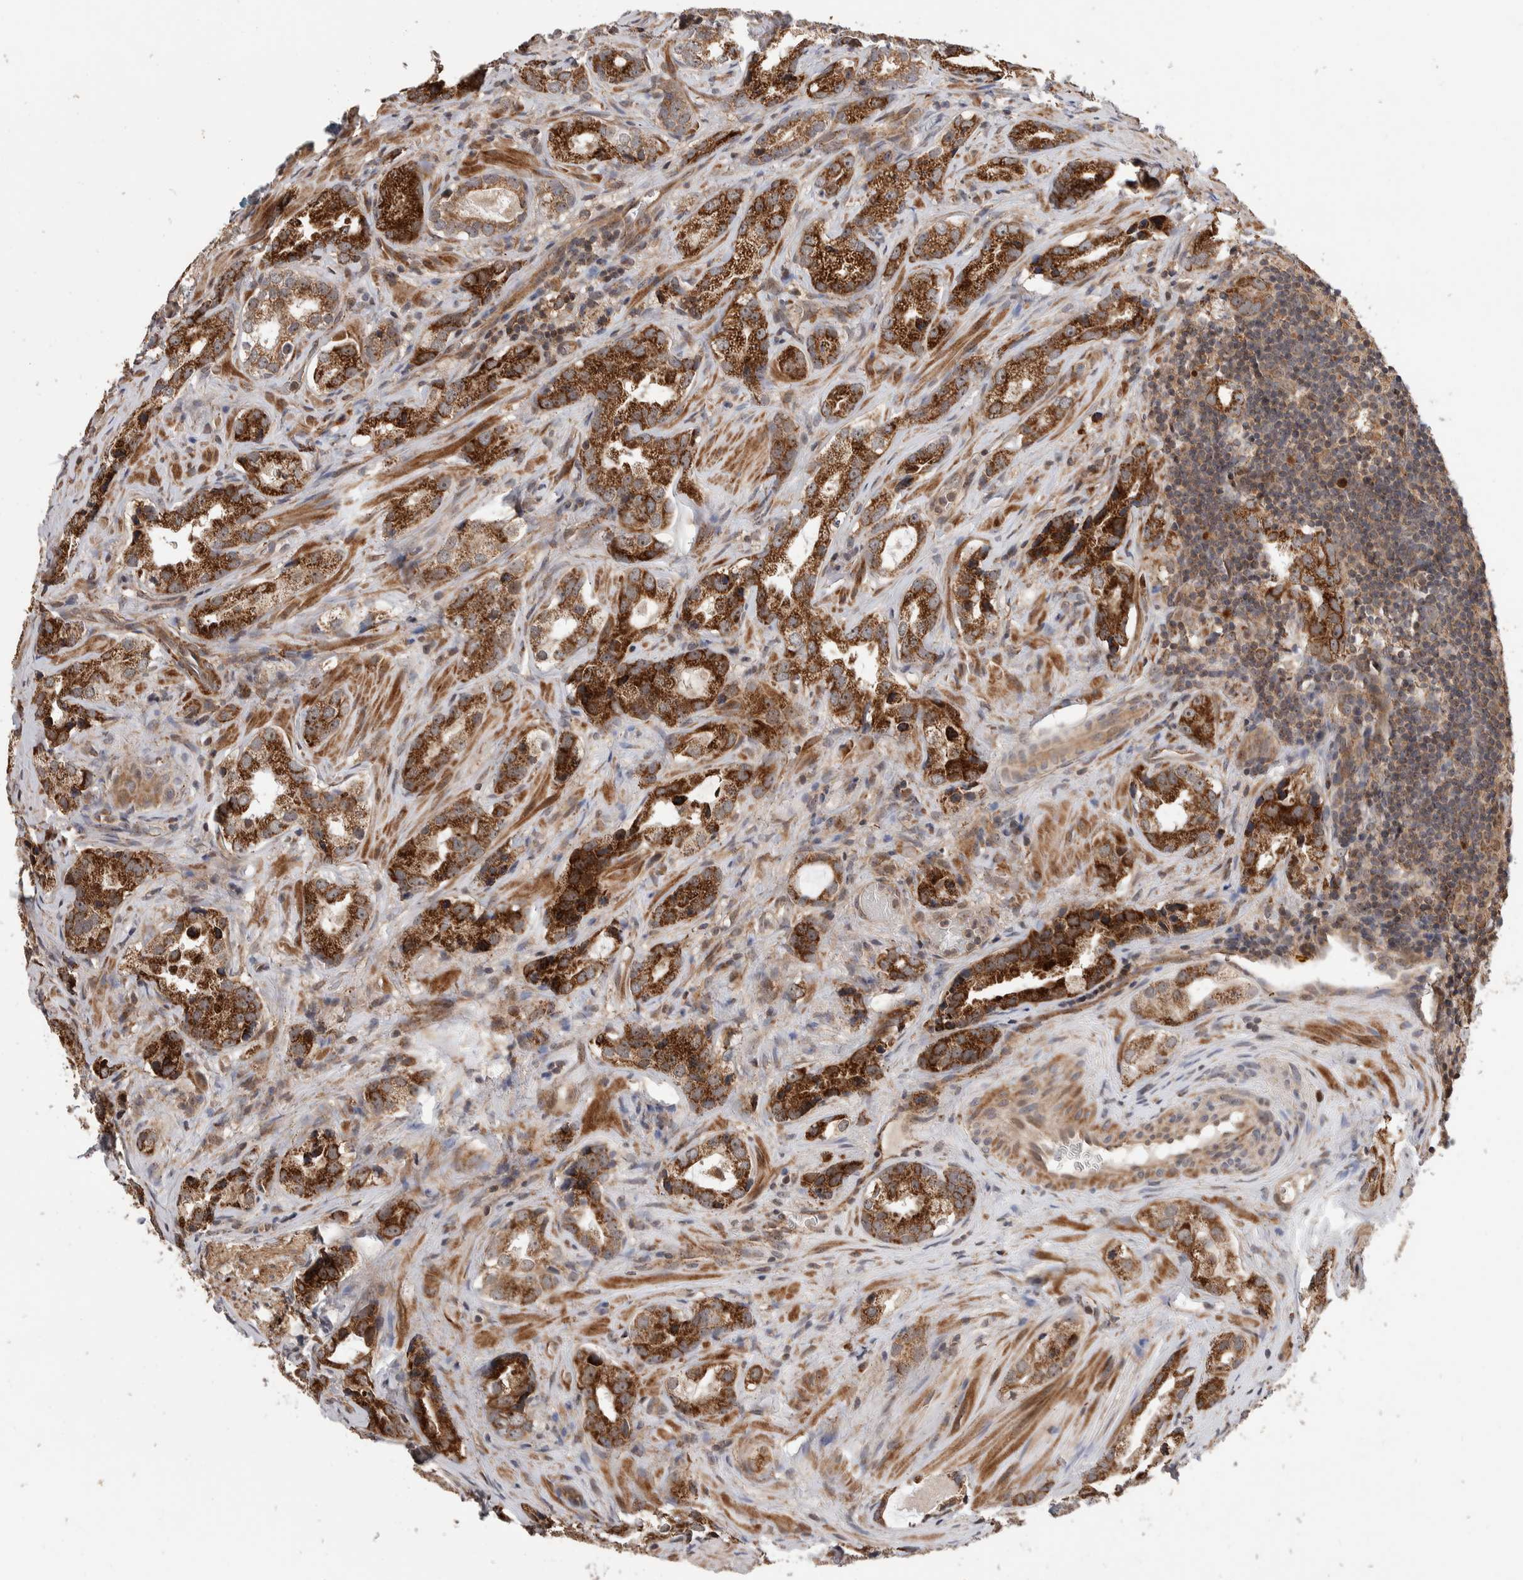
{"staining": {"intensity": "strong", "quantity": ">75%", "location": "cytoplasmic/membranous"}, "tissue": "prostate cancer", "cell_type": "Tumor cells", "image_type": "cancer", "snomed": [{"axis": "morphology", "description": "Adenocarcinoma, High grade"}, {"axis": "topography", "description": "Prostate"}], "caption": "IHC of human prostate high-grade adenocarcinoma demonstrates high levels of strong cytoplasmic/membranous staining in approximately >75% of tumor cells. (brown staining indicates protein expression, while blue staining denotes nuclei).", "gene": "ABHD11", "patient": {"sex": "male", "age": 63}}